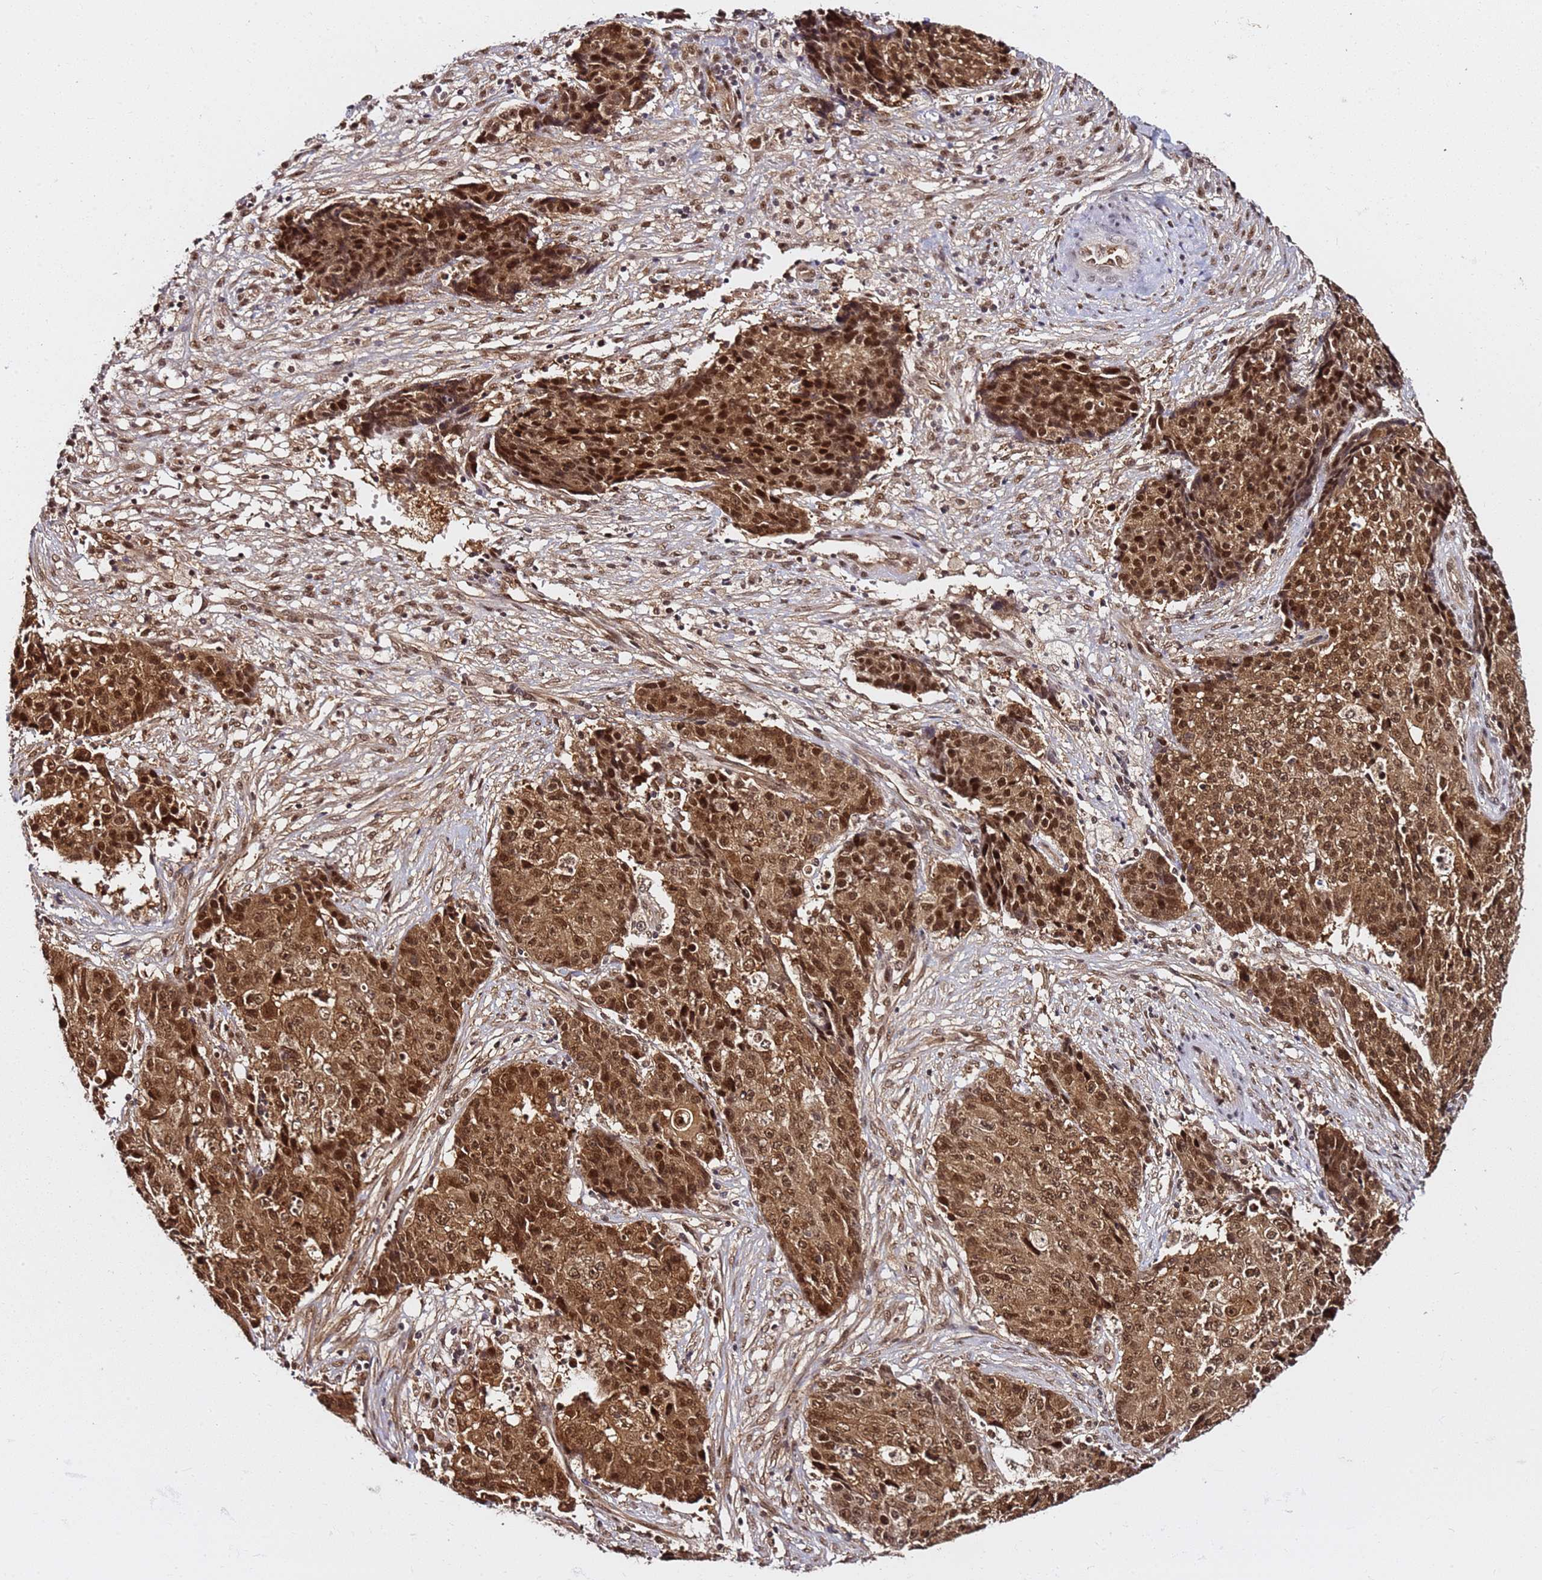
{"staining": {"intensity": "strong", "quantity": ">75%", "location": "cytoplasmic/membranous,nuclear"}, "tissue": "ovarian cancer", "cell_type": "Tumor cells", "image_type": "cancer", "snomed": [{"axis": "morphology", "description": "Carcinoma, endometroid"}, {"axis": "topography", "description": "Ovary"}], "caption": "Ovarian endometroid carcinoma stained with immunohistochemistry (IHC) exhibits strong cytoplasmic/membranous and nuclear expression in about >75% of tumor cells.", "gene": "RGS18", "patient": {"sex": "female", "age": 42}}